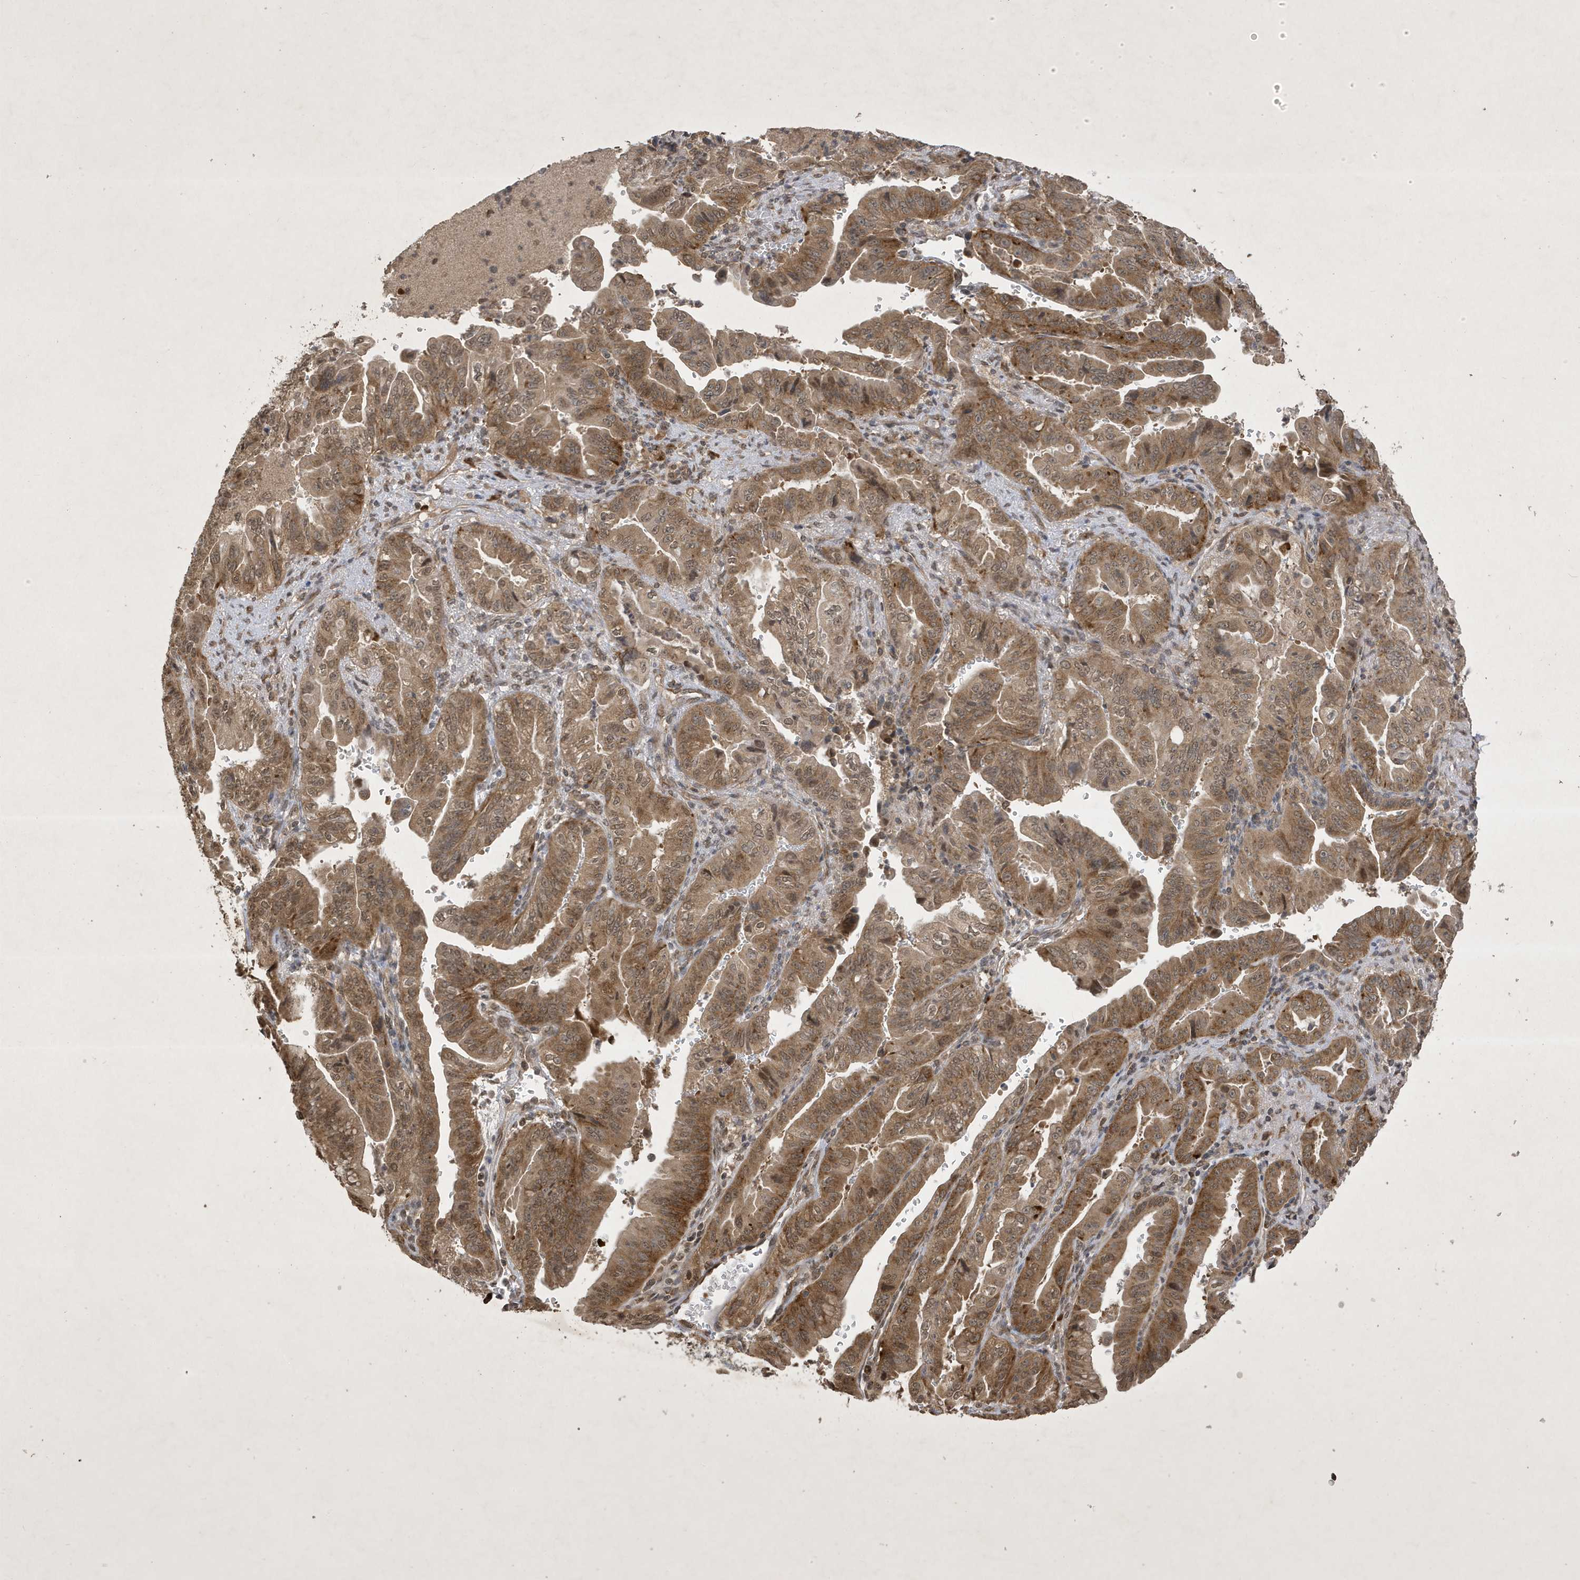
{"staining": {"intensity": "moderate", "quantity": ">75%", "location": "cytoplasmic/membranous,nuclear"}, "tissue": "pancreatic cancer", "cell_type": "Tumor cells", "image_type": "cancer", "snomed": [{"axis": "morphology", "description": "Adenocarcinoma, NOS"}, {"axis": "topography", "description": "Pancreas"}], "caption": "High-power microscopy captured an IHC image of pancreatic cancer, revealing moderate cytoplasmic/membranous and nuclear expression in approximately >75% of tumor cells.", "gene": "STX10", "patient": {"sex": "male", "age": 70}}